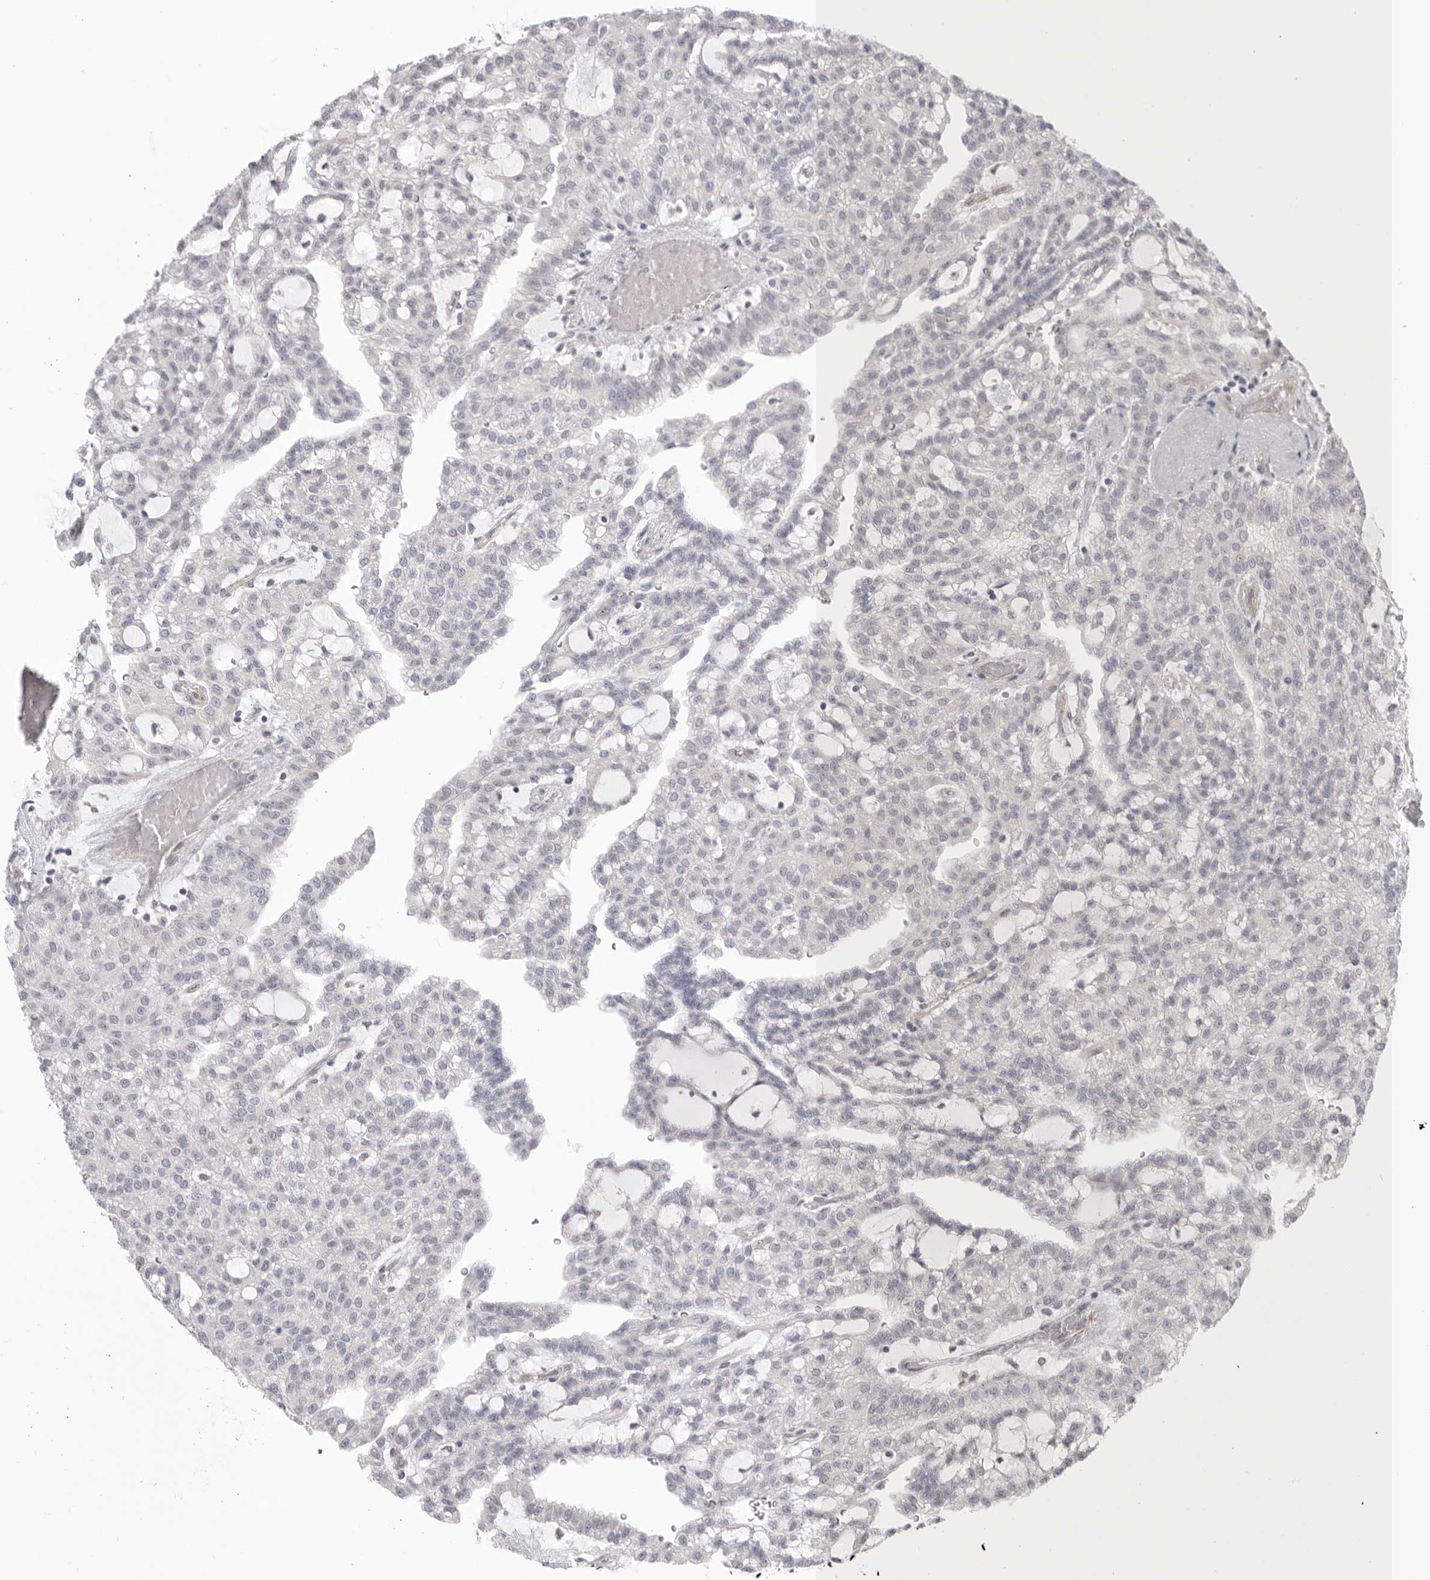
{"staining": {"intensity": "negative", "quantity": "none", "location": "none"}, "tissue": "renal cancer", "cell_type": "Tumor cells", "image_type": "cancer", "snomed": [{"axis": "morphology", "description": "Adenocarcinoma, NOS"}, {"axis": "topography", "description": "Kidney"}], "caption": "This is an IHC micrograph of human adenocarcinoma (renal). There is no staining in tumor cells.", "gene": "STAB2", "patient": {"sex": "male", "age": 63}}